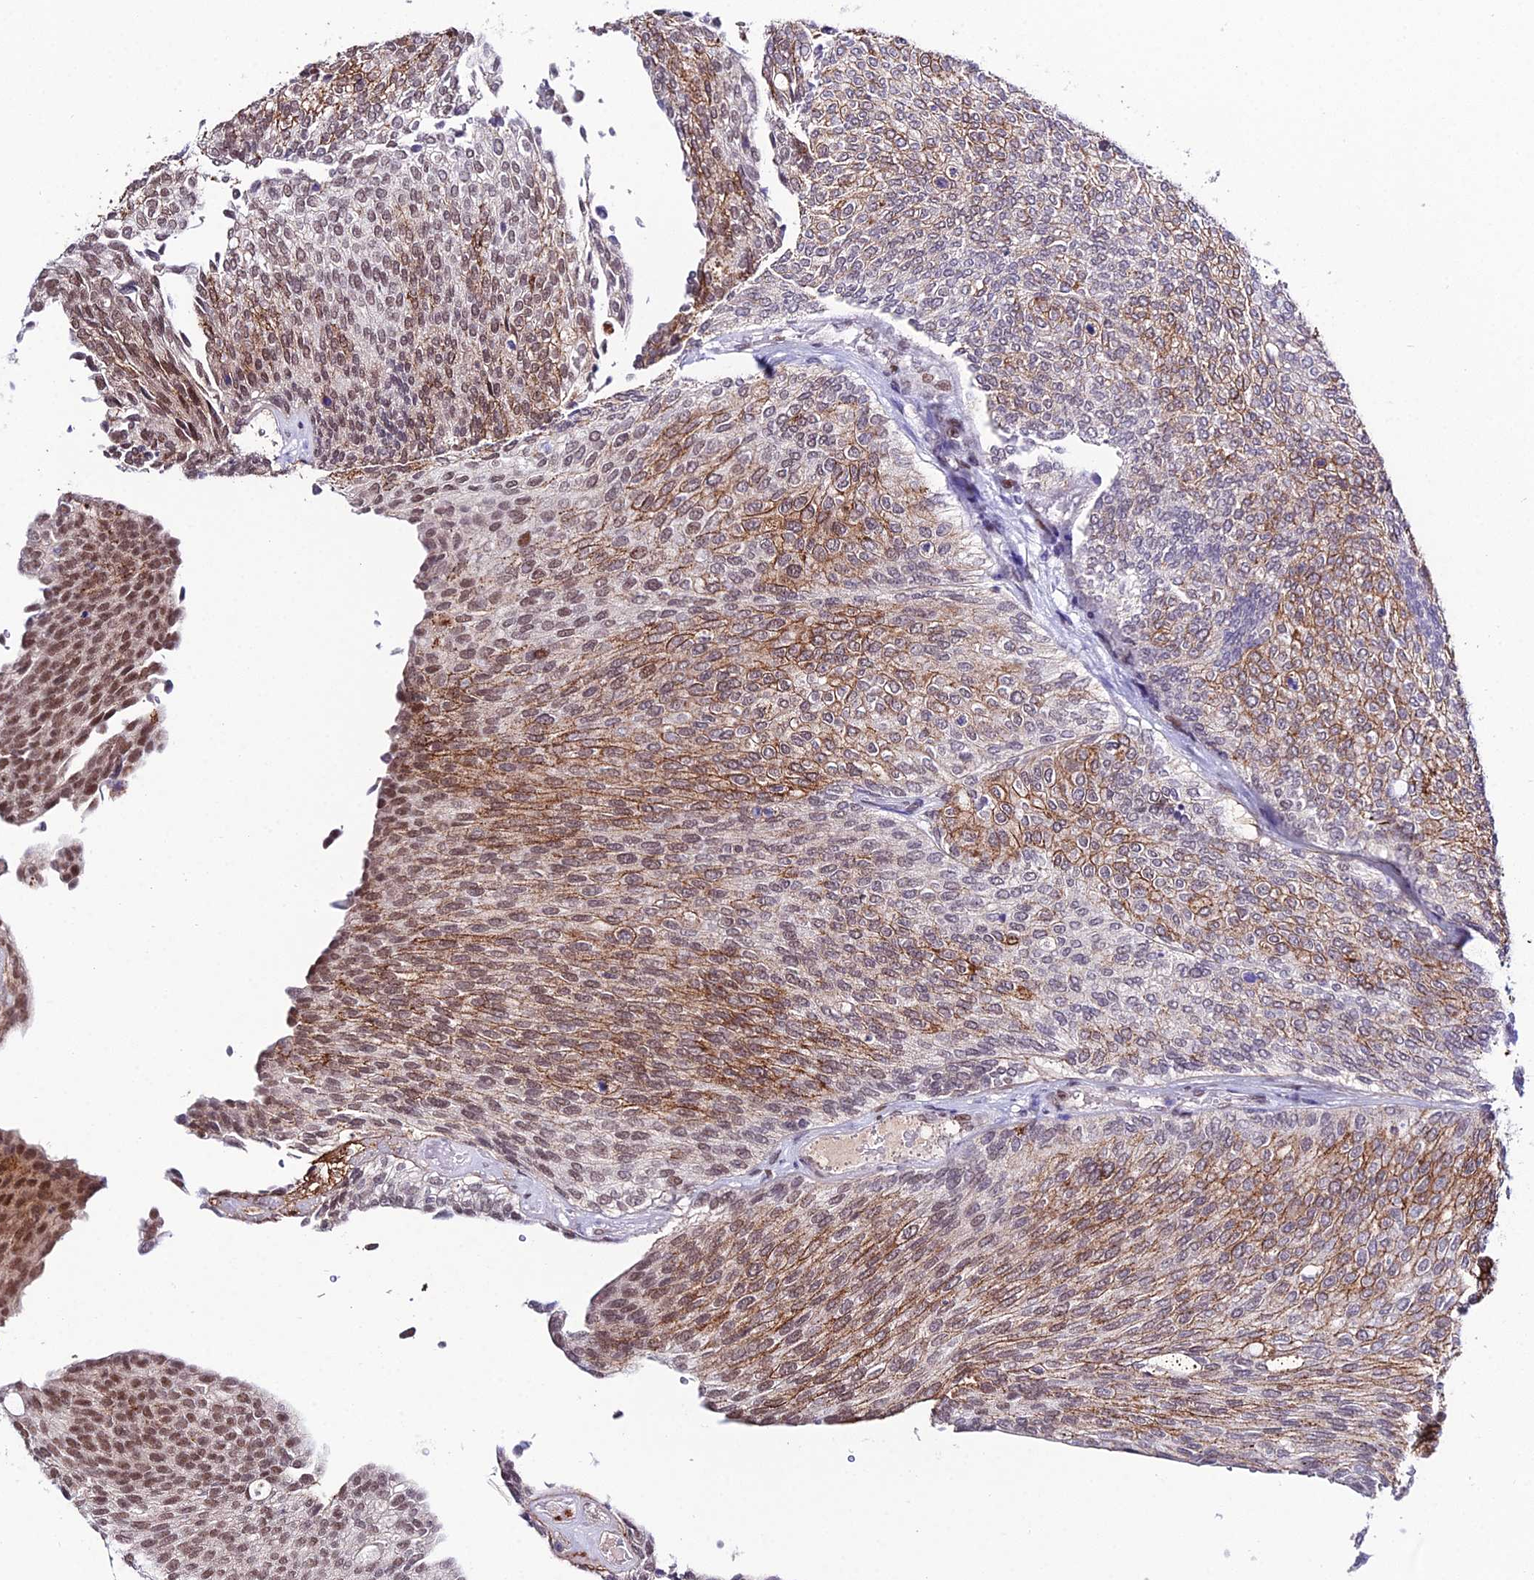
{"staining": {"intensity": "moderate", "quantity": "25%-75%", "location": "cytoplasmic/membranous,nuclear"}, "tissue": "urothelial cancer", "cell_type": "Tumor cells", "image_type": "cancer", "snomed": [{"axis": "morphology", "description": "Urothelial carcinoma, Low grade"}, {"axis": "topography", "description": "Urinary bladder"}], "caption": "Brown immunohistochemical staining in urothelial cancer displays moderate cytoplasmic/membranous and nuclear expression in about 25%-75% of tumor cells.", "gene": "SYT15", "patient": {"sex": "female", "age": 79}}